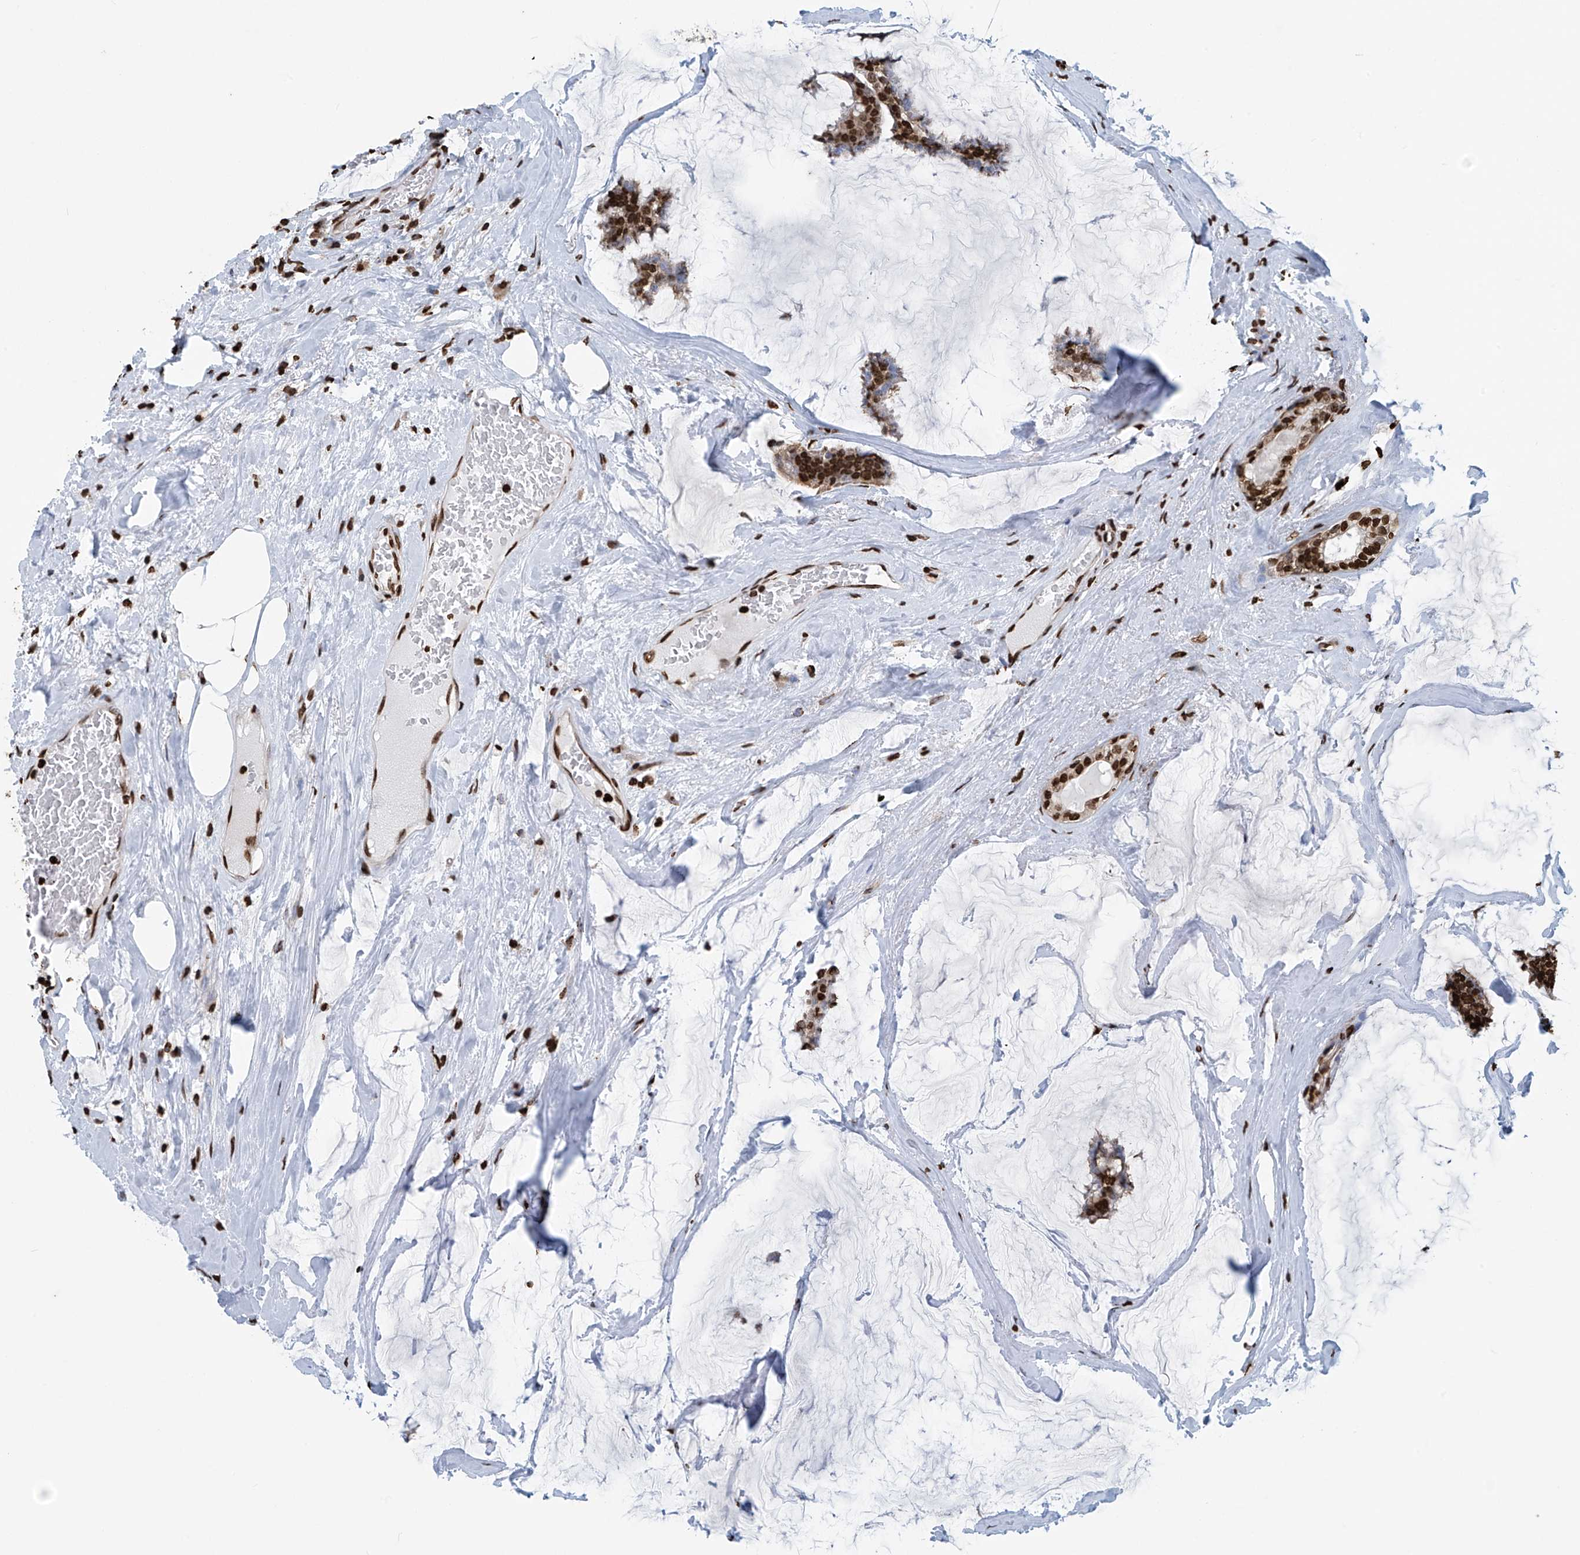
{"staining": {"intensity": "strong", "quantity": ">75%", "location": "nuclear"}, "tissue": "breast cancer", "cell_type": "Tumor cells", "image_type": "cancer", "snomed": [{"axis": "morphology", "description": "Duct carcinoma"}, {"axis": "topography", "description": "Breast"}], "caption": "Breast cancer (invasive ductal carcinoma) stained with a brown dye exhibits strong nuclear positive positivity in approximately >75% of tumor cells.", "gene": "DPPA2", "patient": {"sex": "female", "age": 93}}